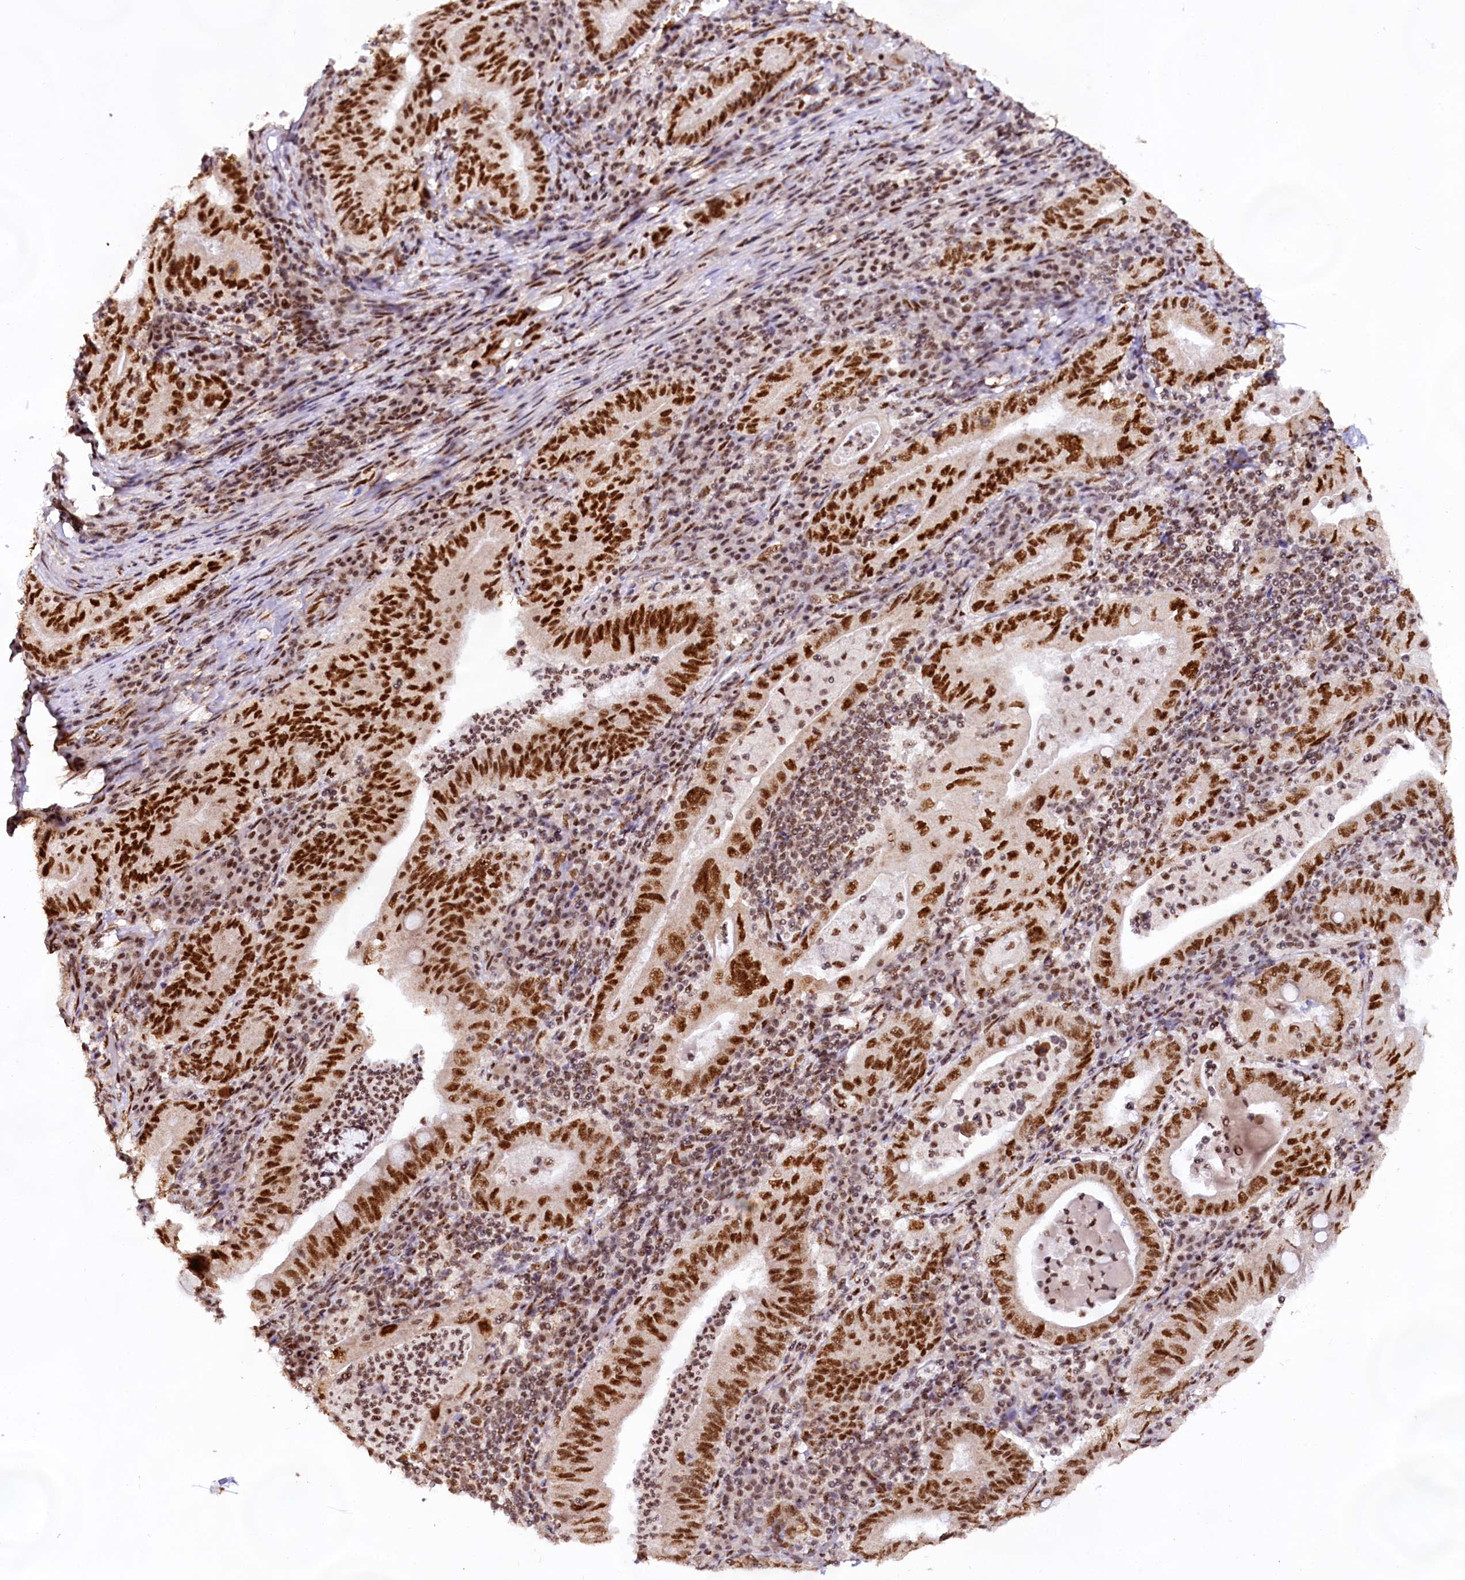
{"staining": {"intensity": "strong", "quantity": ">75%", "location": "nuclear"}, "tissue": "stomach cancer", "cell_type": "Tumor cells", "image_type": "cancer", "snomed": [{"axis": "morphology", "description": "Normal tissue, NOS"}, {"axis": "morphology", "description": "Adenocarcinoma, NOS"}, {"axis": "topography", "description": "Esophagus"}, {"axis": "topography", "description": "Stomach, upper"}, {"axis": "topography", "description": "Peripheral nerve tissue"}], "caption": "IHC (DAB (3,3'-diaminobenzidine)) staining of human adenocarcinoma (stomach) exhibits strong nuclear protein staining in about >75% of tumor cells.", "gene": "HIRA", "patient": {"sex": "male", "age": 62}}